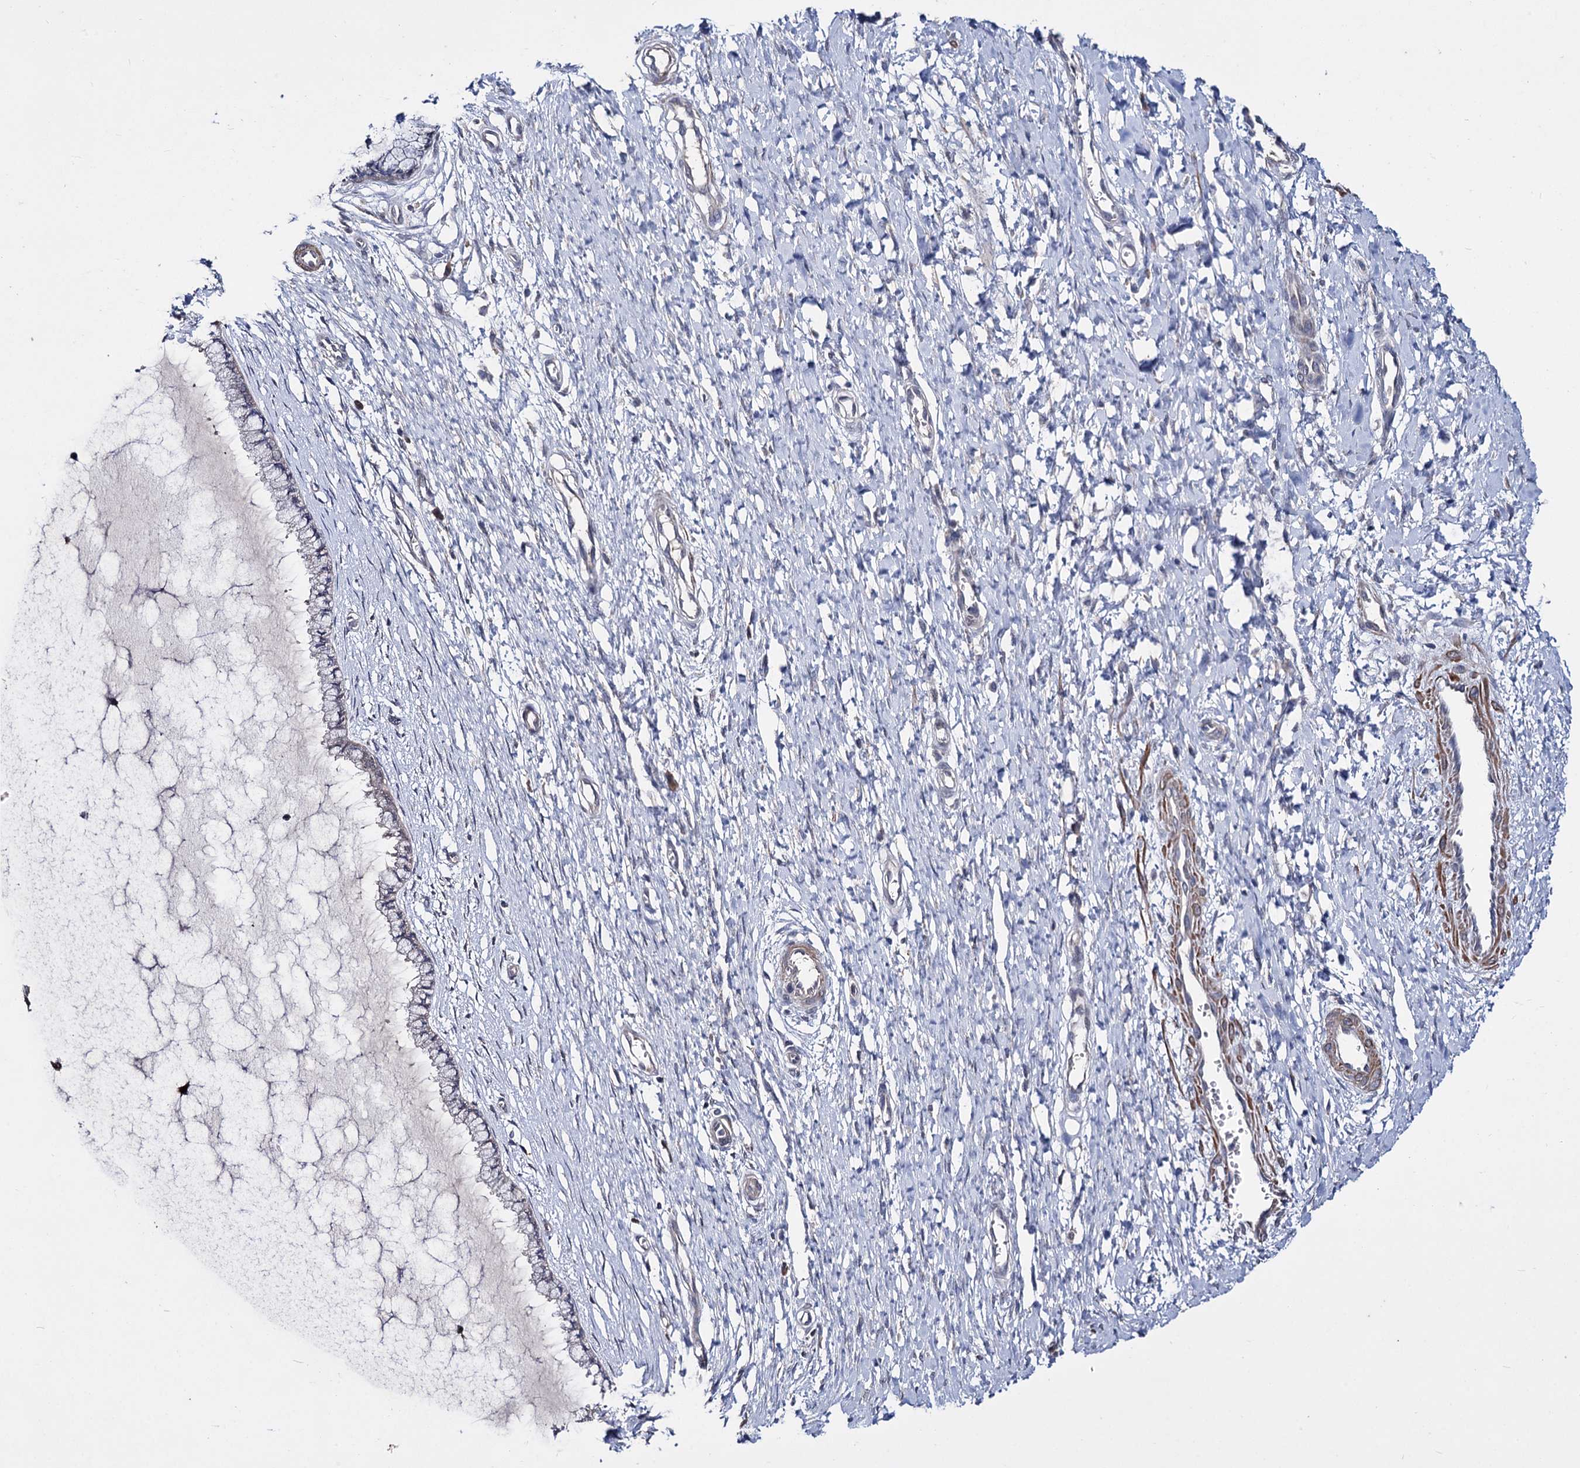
{"staining": {"intensity": "negative", "quantity": "none", "location": "none"}, "tissue": "cervix", "cell_type": "Glandular cells", "image_type": "normal", "snomed": [{"axis": "morphology", "description": "Normal tissue, NOS"}, {"axis": "topography", "description": "Cervix"}], "caption": "This micrograph is of benign cervix stained with IHC to label a protein in brown with the nuclei are counter-stained blue. There is no positivity in glandular cells. (DAB (3,3'-diaminobenzidine) immunohistochemistry (IHC) with hematoxylin counter stain).", "gene": "CLPB", "patient": {"sex": "female", "age": 55}}